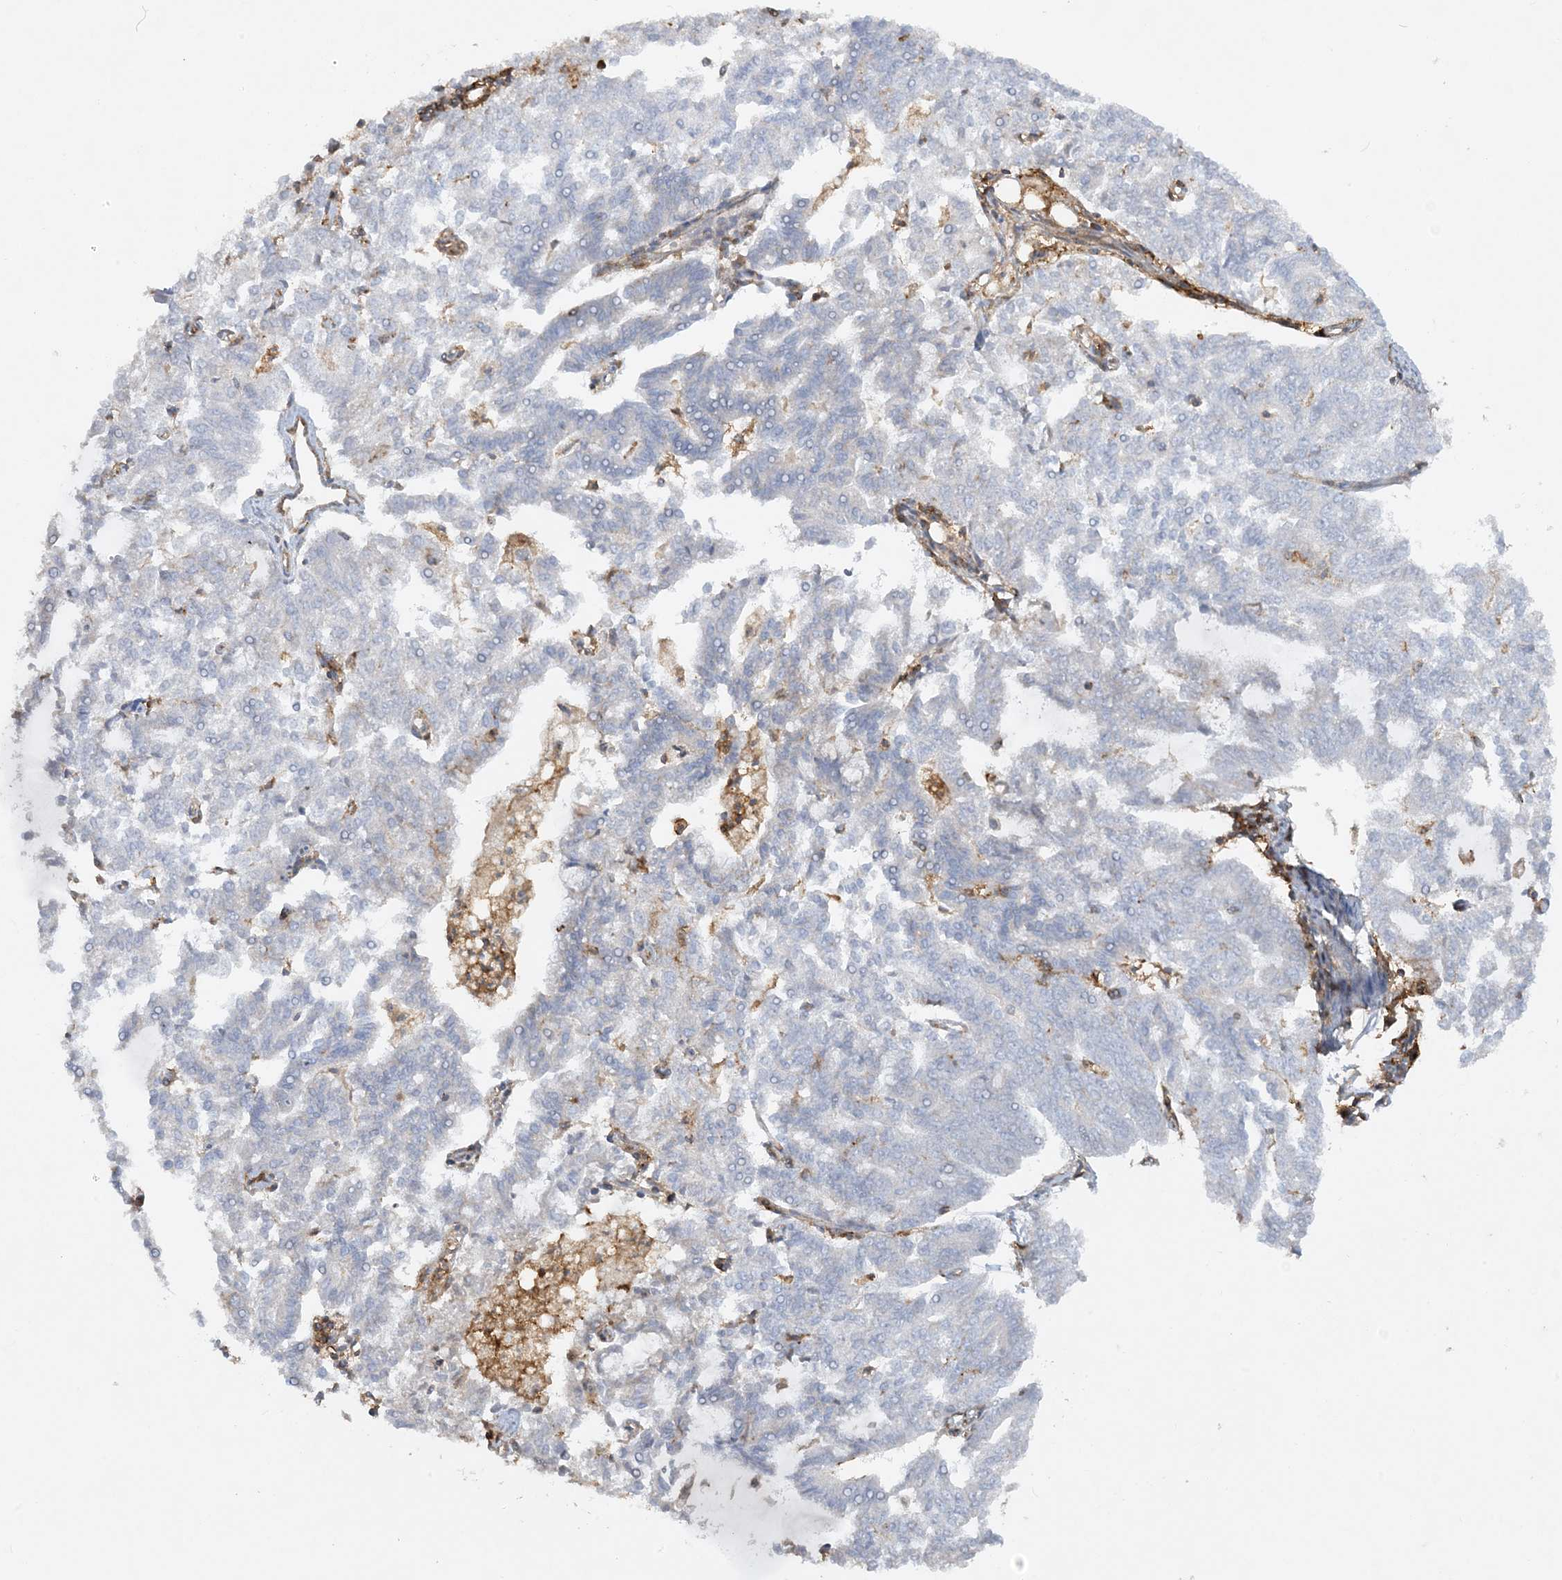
{"staining": {"intensity": "negative", "quantity": "none", "location": "none"}, "tissue": "endometrial cancer", "cell_type": "Tumor cells", "image_type": "cancer", "snomed": [{"axis": "morphology", "description": "Adenocarcinoma, NOS"}, {"axis": "topography", "description": "Endometrium"}], "caption": "Image shows no significant protein expression in tumor cells of endometrial cancer (adenocarcinoma).", "gene": "HLA-E", "patient": {"sex": "female", "age": 79}}